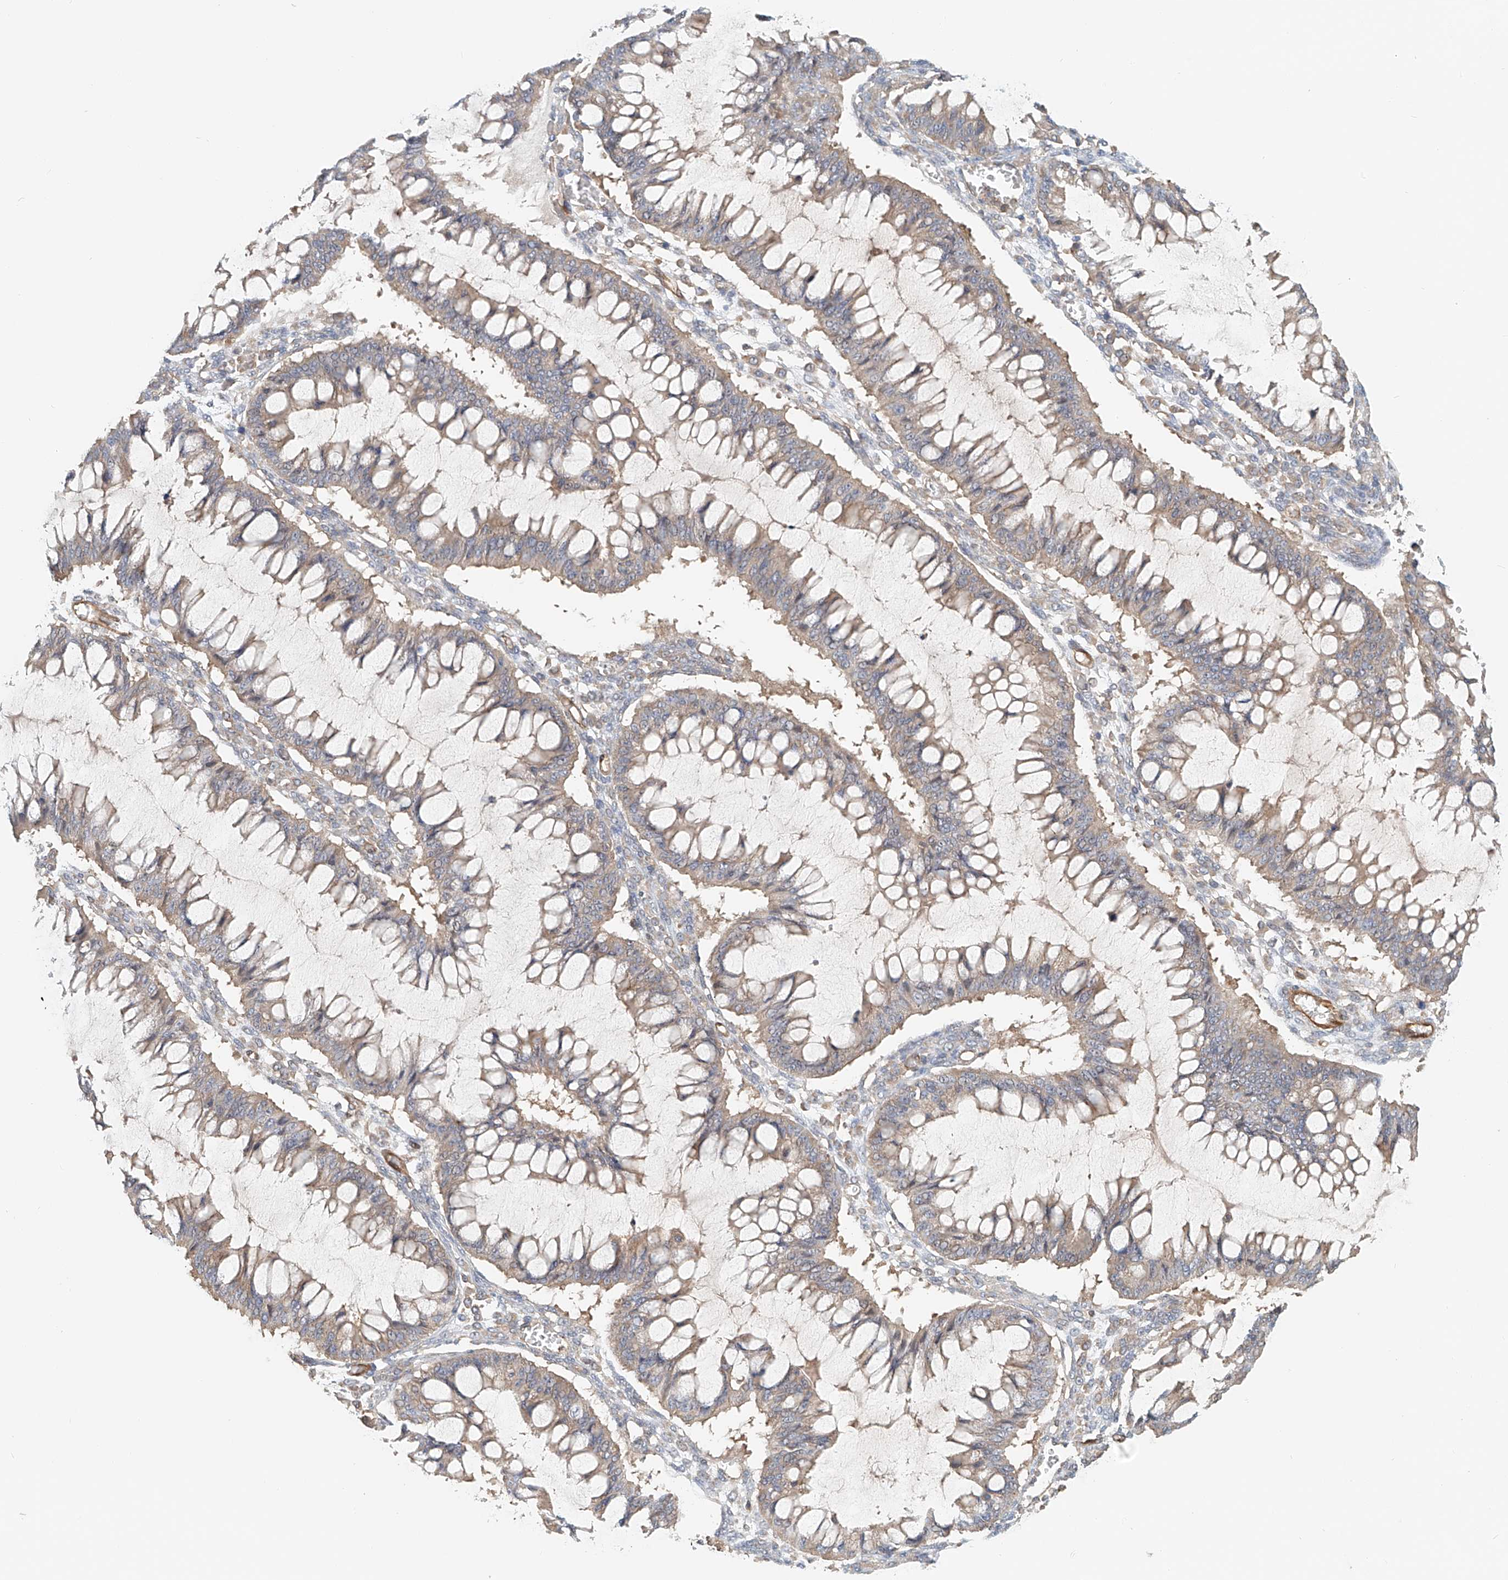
{"staining": {"intensity": "weak", "quantity": "<25%", "location": "cytoplasmic/membranous"}, "tissue": "ovarian cancer", "cell_type": "Tumor cells", "image_type": "cancer", "snomed": [{"axis": "morphology", "description": "Cystadenocarcinoma, mucinous, NOS"}, {"axis": "topography", "description": "Ovary"}], "caption": "An immunohistochemistry (IHC) photomicrograph of mucinous cystadenocarcinoma (ovarian) is shown. There is no staining in tumor cells of mucinous cystadenocarcinoma (ovarian).", "gene": "FRYL", "patient": {"sex": "female", "age": 73}}